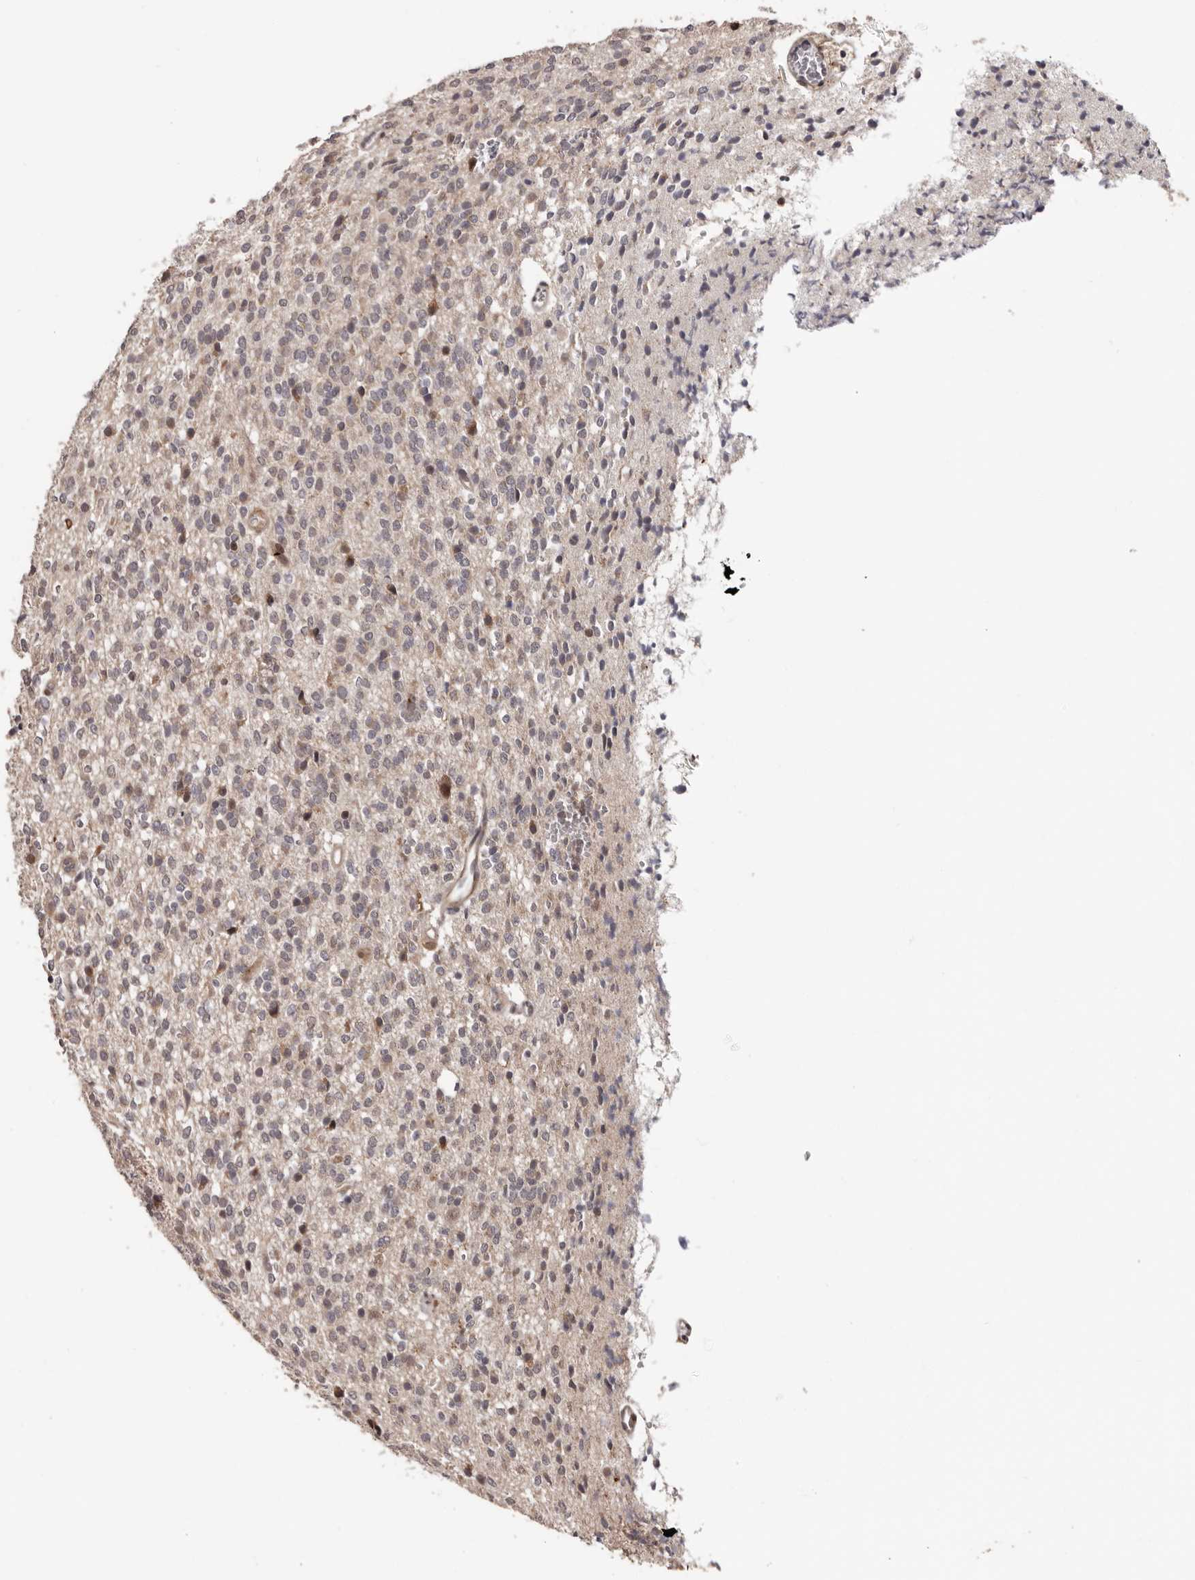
{"staining": {"intensity": "negative", "quantity": "none", "location": "none"}, "tissue": "glioma", "cell_type": "Tumor cells", "image_type": "cancer", "snomed": [{"axis": "morphology", "description": "Glioma, malignant, High grade"}, {"axis": "topography", "description": "Brain"}], "caption": "The IHC photomicrograph has no significant positivity in tumor cells of glioma tissue.", "gene": "PRR12", "patient": {"sex": "male", "age": 34}}